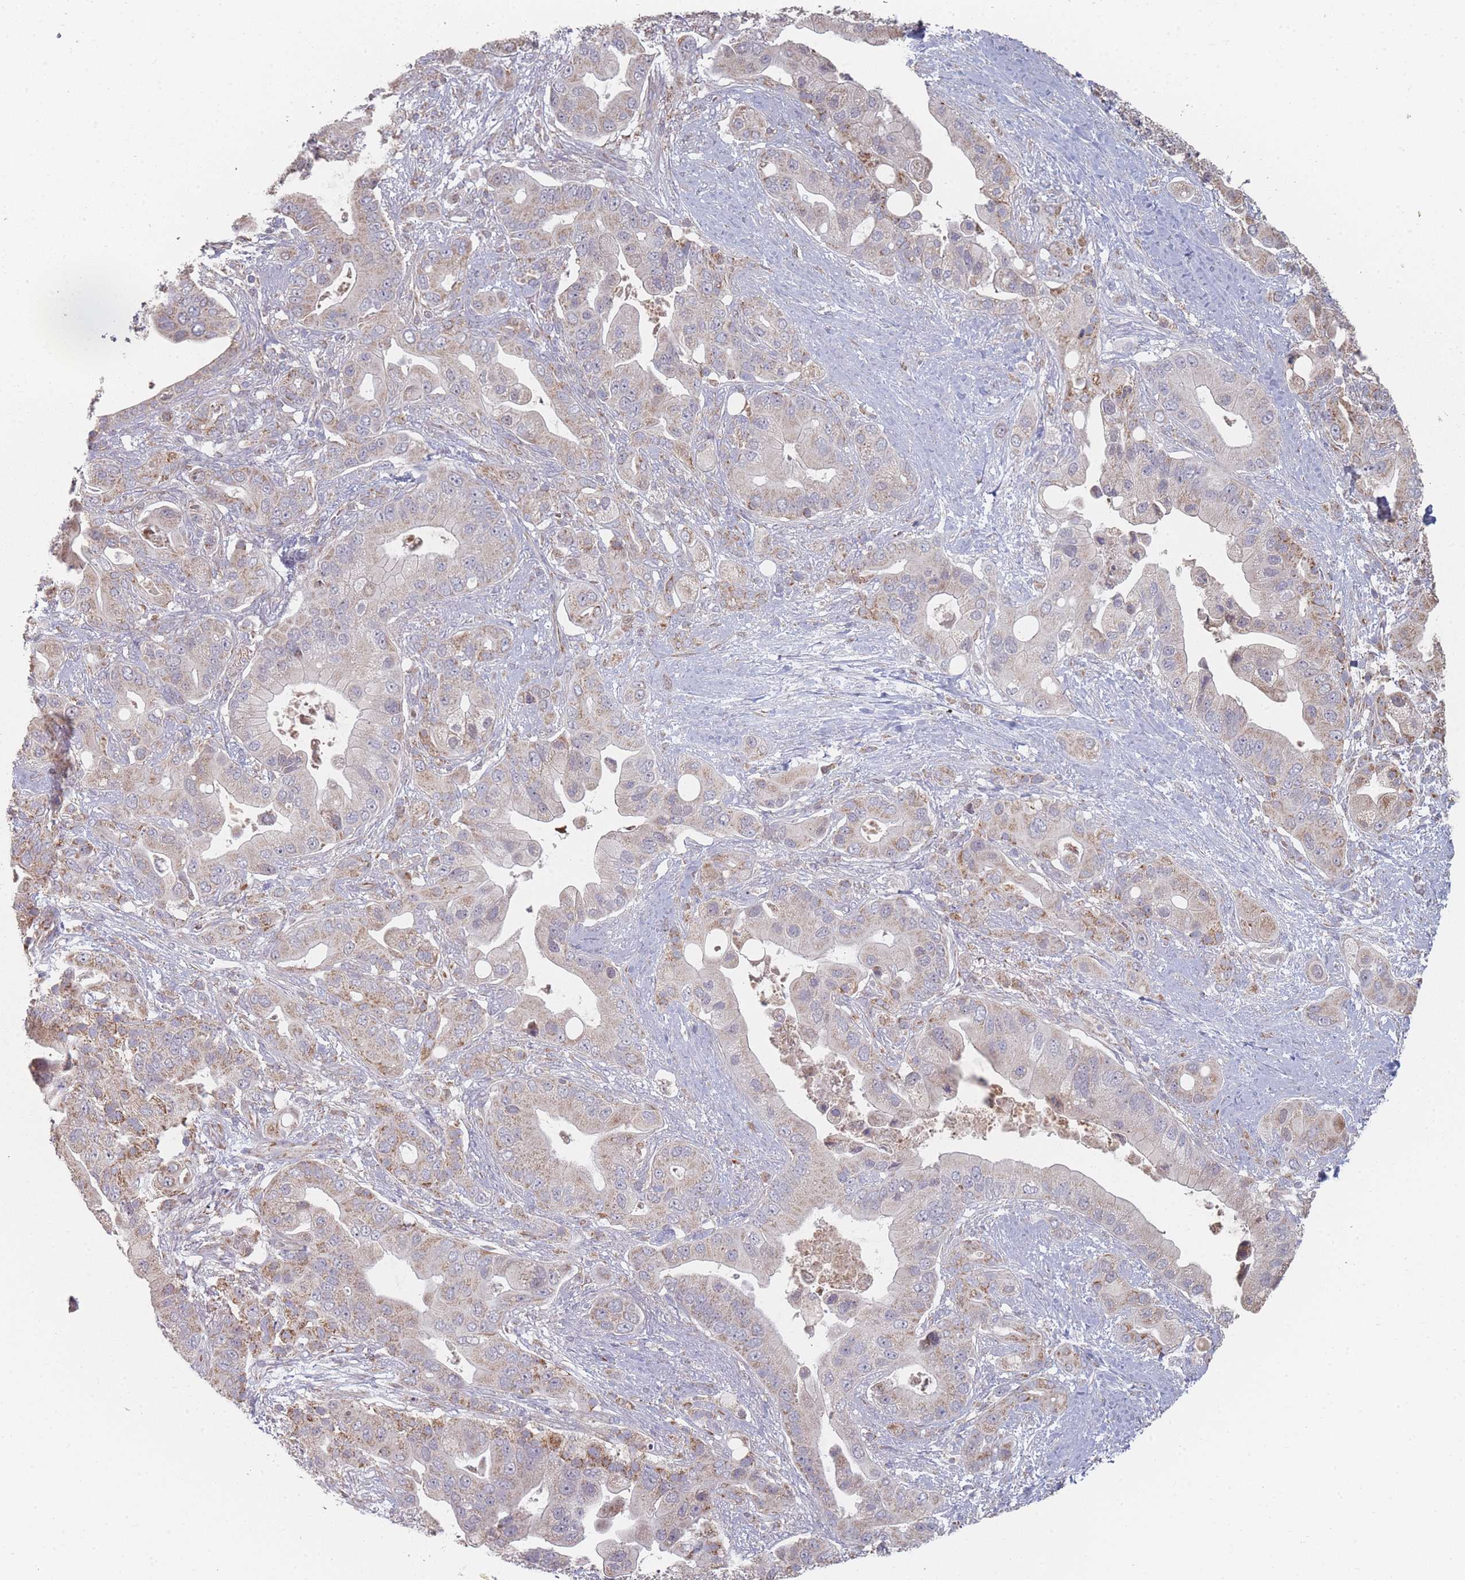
{"staining": {"intensity": "weak", "quantity": "<25%", "location": "cytoplasmic/membranous"}, "tissue": "pancreatic cancer", "cell_type": "Tumor cells", "image_type": "cancer", "snomed": [{"axis": "morphology", "description": "Adenocarcinoma, NOS"}, {"axis": "topography", "description": "Pancreas"}], "caption": "DAB (3,3'-diaminobenzidine) immunohistochemical staining of pancreatic adenocarcinoma demonstrates no significant expression in tumor cells. The staining is performed using DAB (3,3'-diaminobenzidine) brown chromogen with nuclei counter-stained in using hematoxylin.", "gene": "PSMB3", "patient": {"sex": "male", "age": 57}}